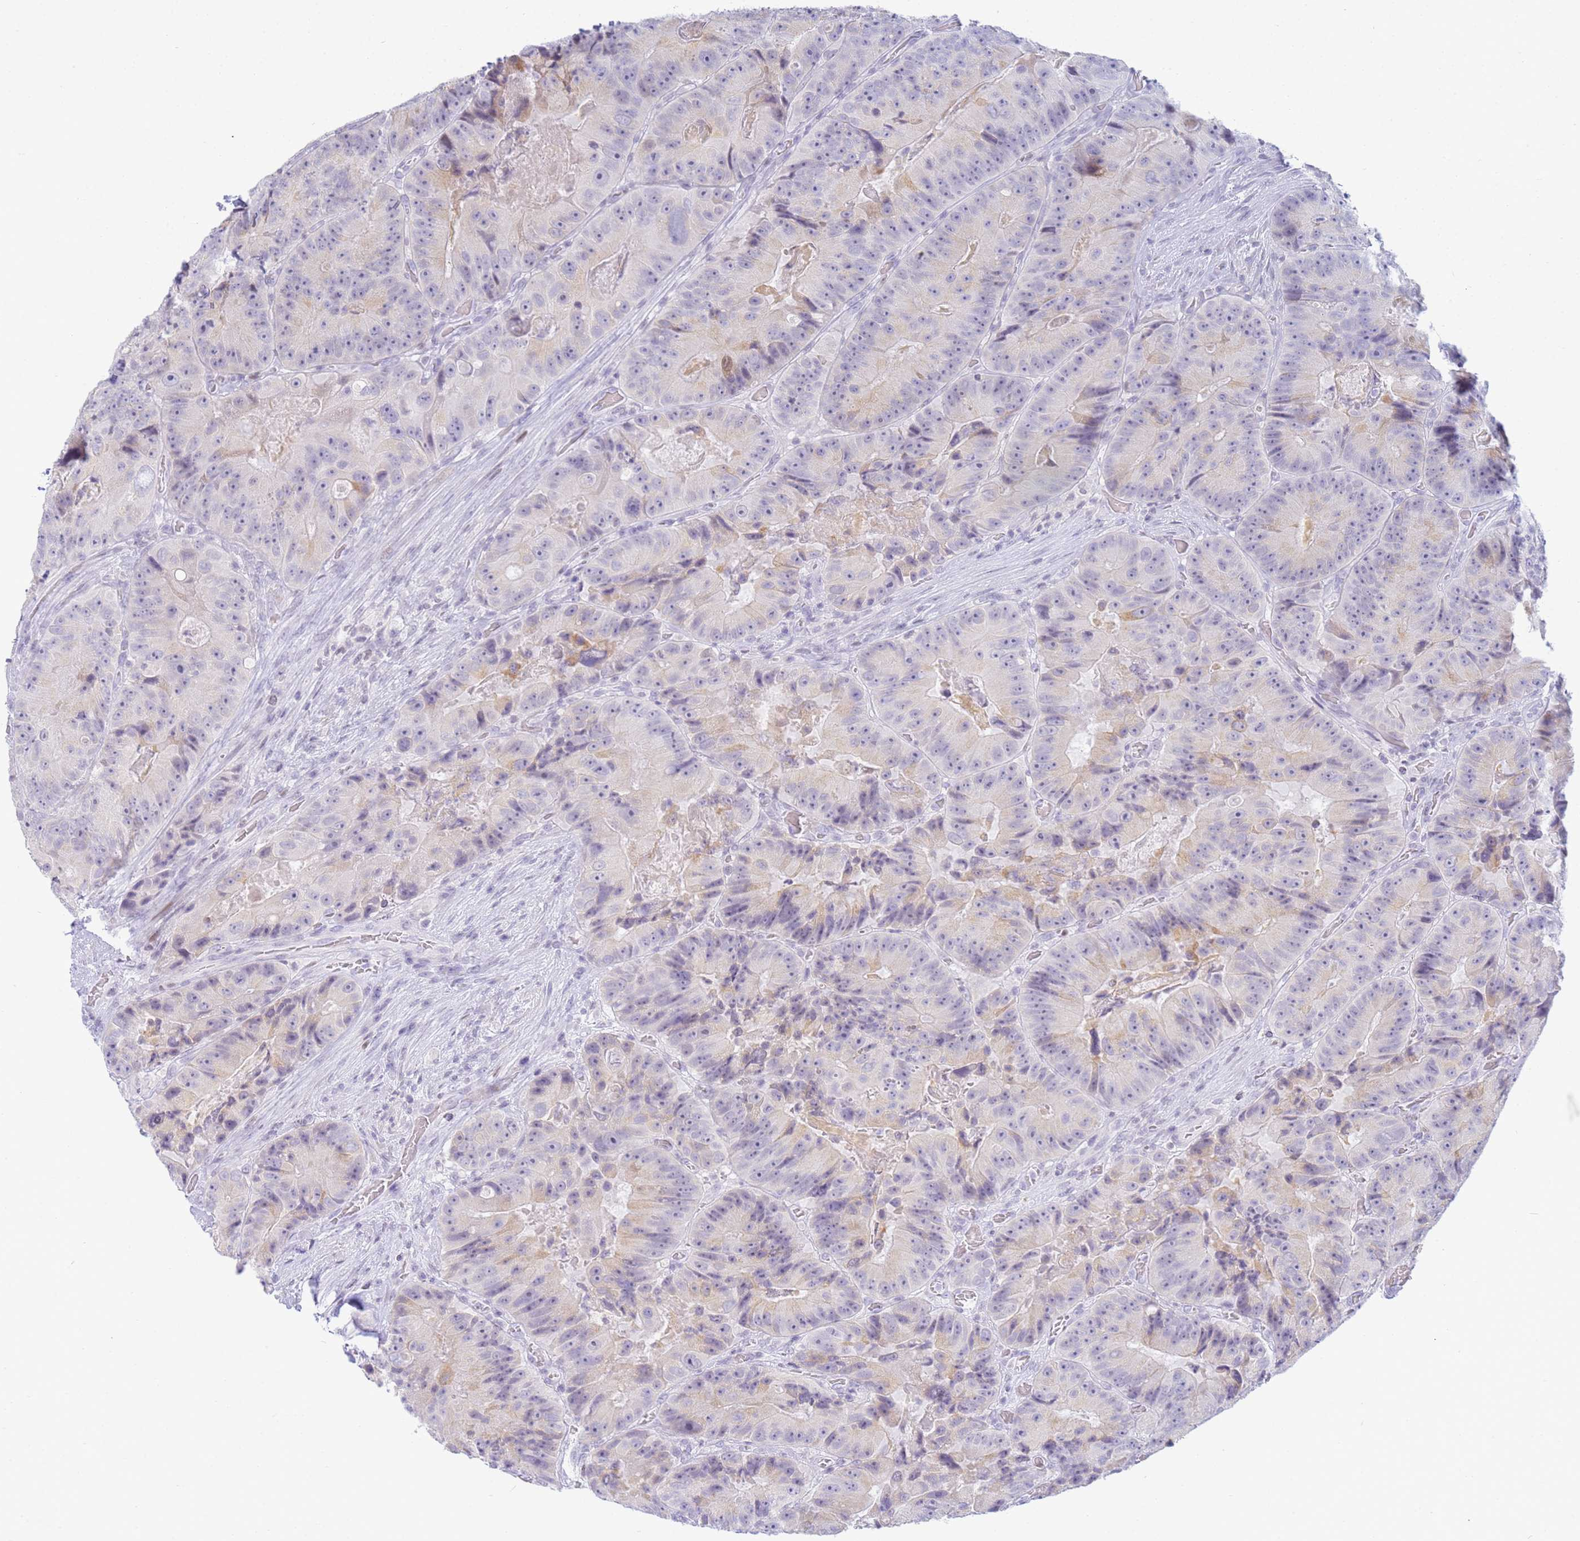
{"staining": {"intensity": "weak", "quantity": "<25%", "location": "cytoplasmic/membranous"}, "tissue": "colorectal cancer", "cell_type": "Tumor cells", "image_type": "cancer", "snomed": [{"axis": "morphology", "description": "Adenocarcinoma, NOS"}, {"axis": "topography", "description": "Colon"}], "caption": "Immunohistochemistry (IHC) histopathology image of colorectal adenocarcinoma stained for a protein (brown), which shows no positivity in tumor cells. (Stains: DAB (3,3'-diaminobenzidine) immunohistochemistry (IHC) with hematoxylin counter stain, Microscopy: brightfield microscopy at high magnification).", "gene": "SNX20", "patient": {"sex": "female", "age": 86}}